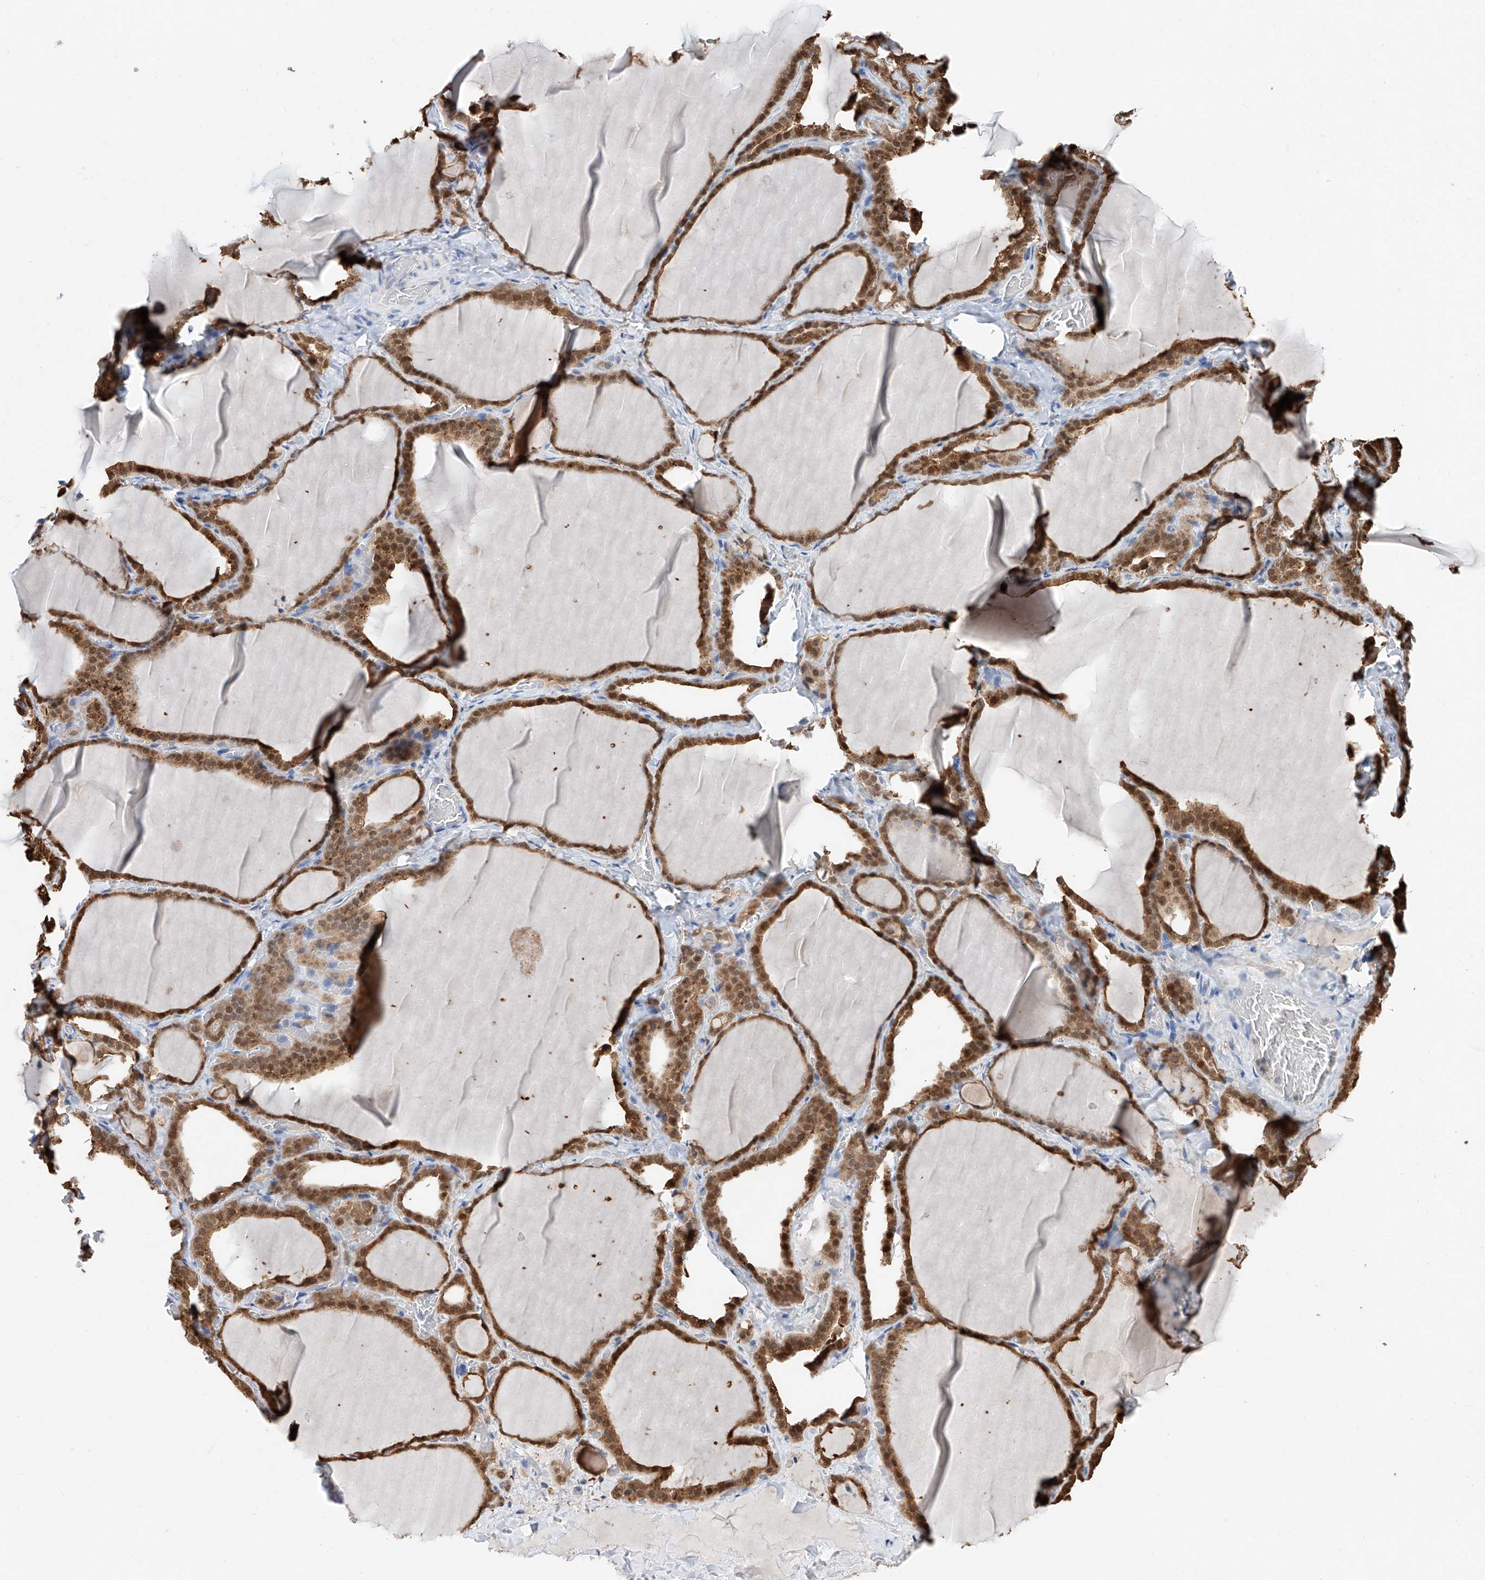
{"staining": {"intensity": "strong", "quantity": ">75%", "location": "cytoplasmic/membranous,nuclear"}, "tissue": "thyroid gland", "cell_type": "Glandular cells", "image_type": "normal", "snomed": [{"axis": "morphology", "description": "Normal tissue, NOS"}, {"axis": "topography", "description": "Thyroid gland"}], "caption": "A high-resolution image shows immunohistochemistry (IHC) staining of normal thyroid gland, which shows strong cytoplasmic/membranous,nuclear positivity in approximately >75% of glandular cells. The staining was performed using DAB (3,3'-diaminobenzidine), with brown indicating positive protein expression. Nuclei are stained blue with hematoxylin.", "gene": "FUCA2", "patient": {"sex": "female", "age": 22}}